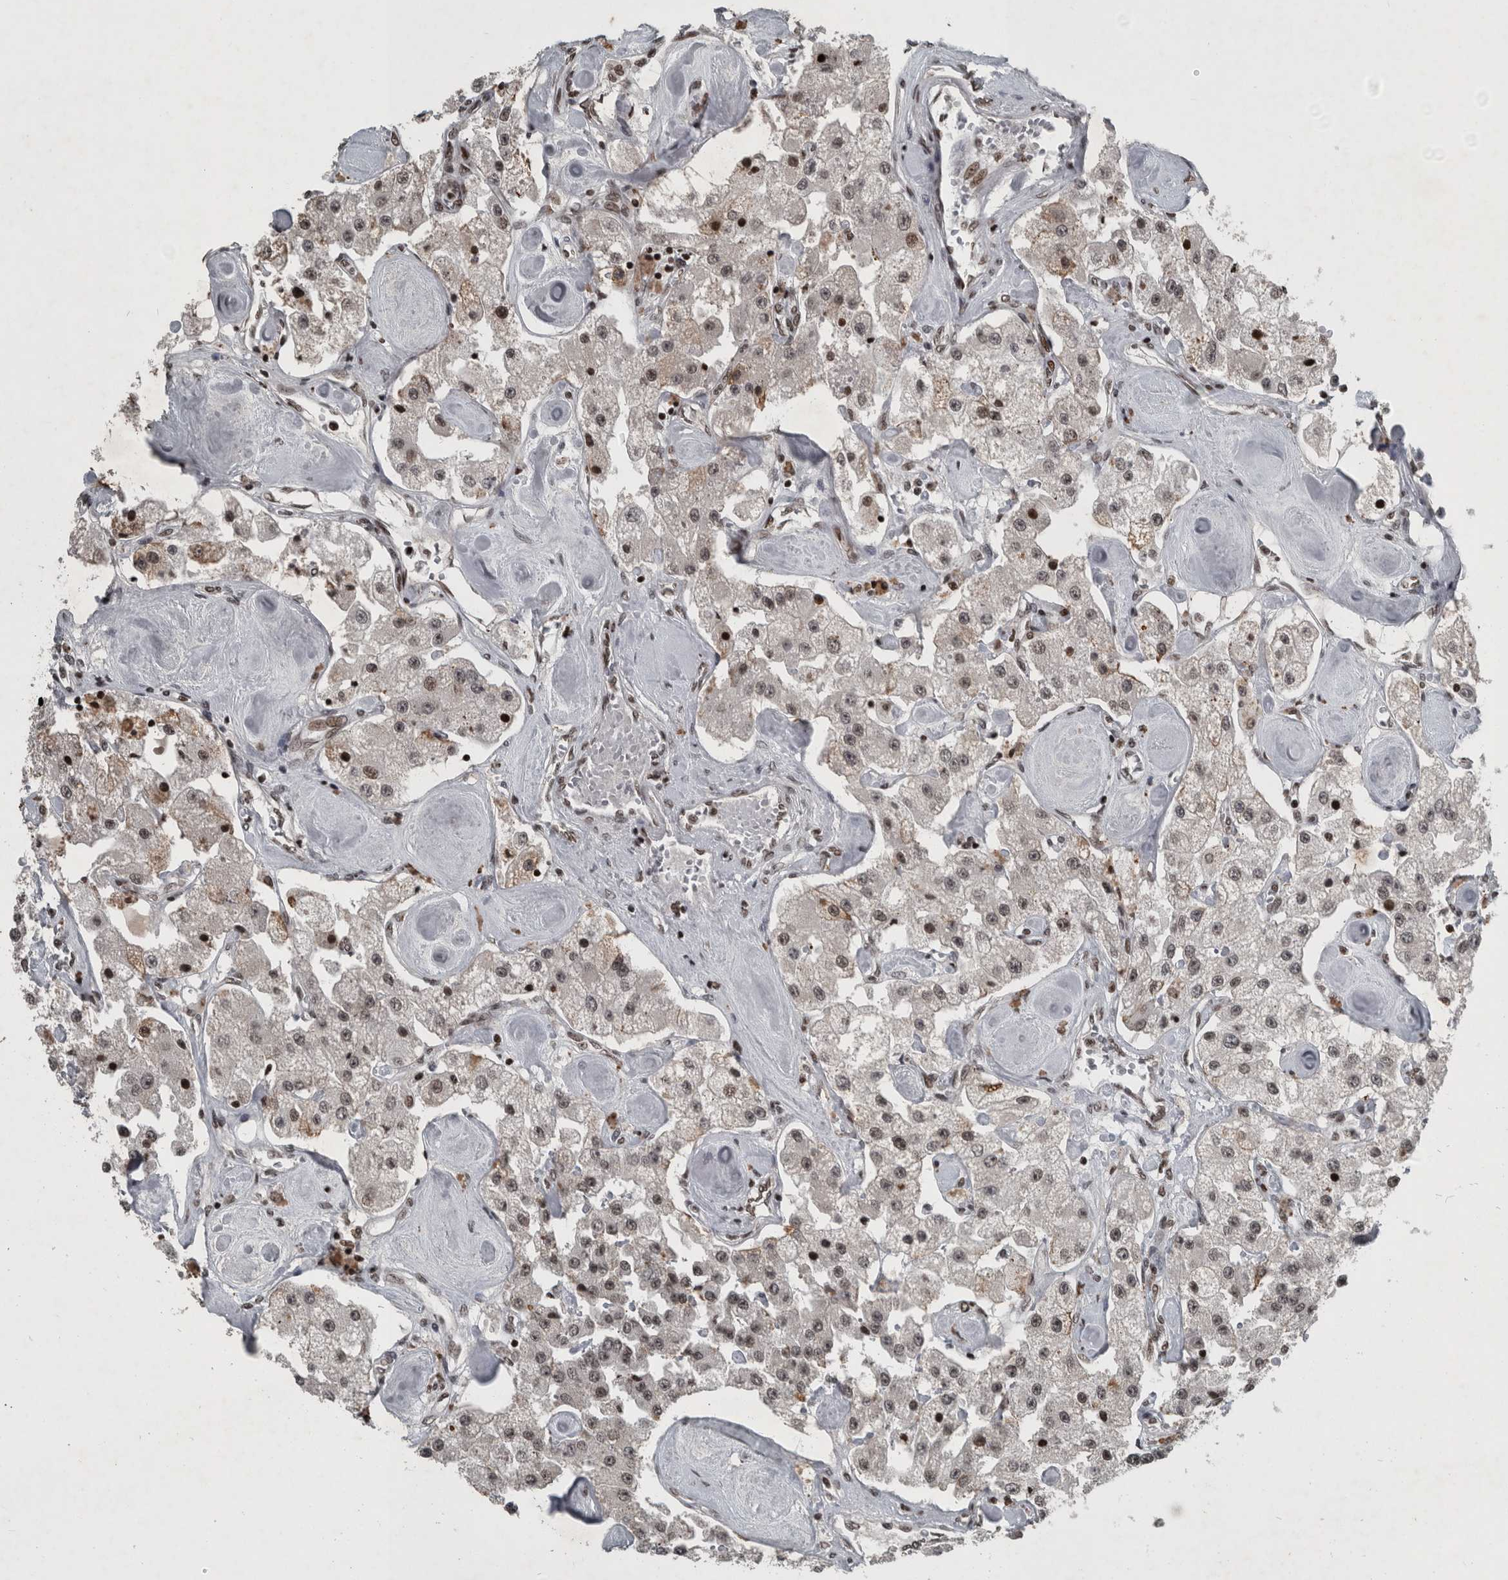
{"staining": {"intensity": "moderate", "quantity": ">75%", "location": "nuclear"}, "tissue": "carcinoid", "cell_type": "Tumor cells", "image_type": "cancer", "snomed": [{"axis": "morphology", "description": "Carcinoid, malignant, NOS"}, {"axis": "topography", "description": "Pancreas"}], "caption": "Immunohistochemistry (DAB (3,3'-diaminobenzidine)) staining of malignant carcinoid displays moderate nuclear protein staining in approximately >75% of tumor cells.", "gene": "UNC50", "patient": {"sex": "male", "age": 41}}